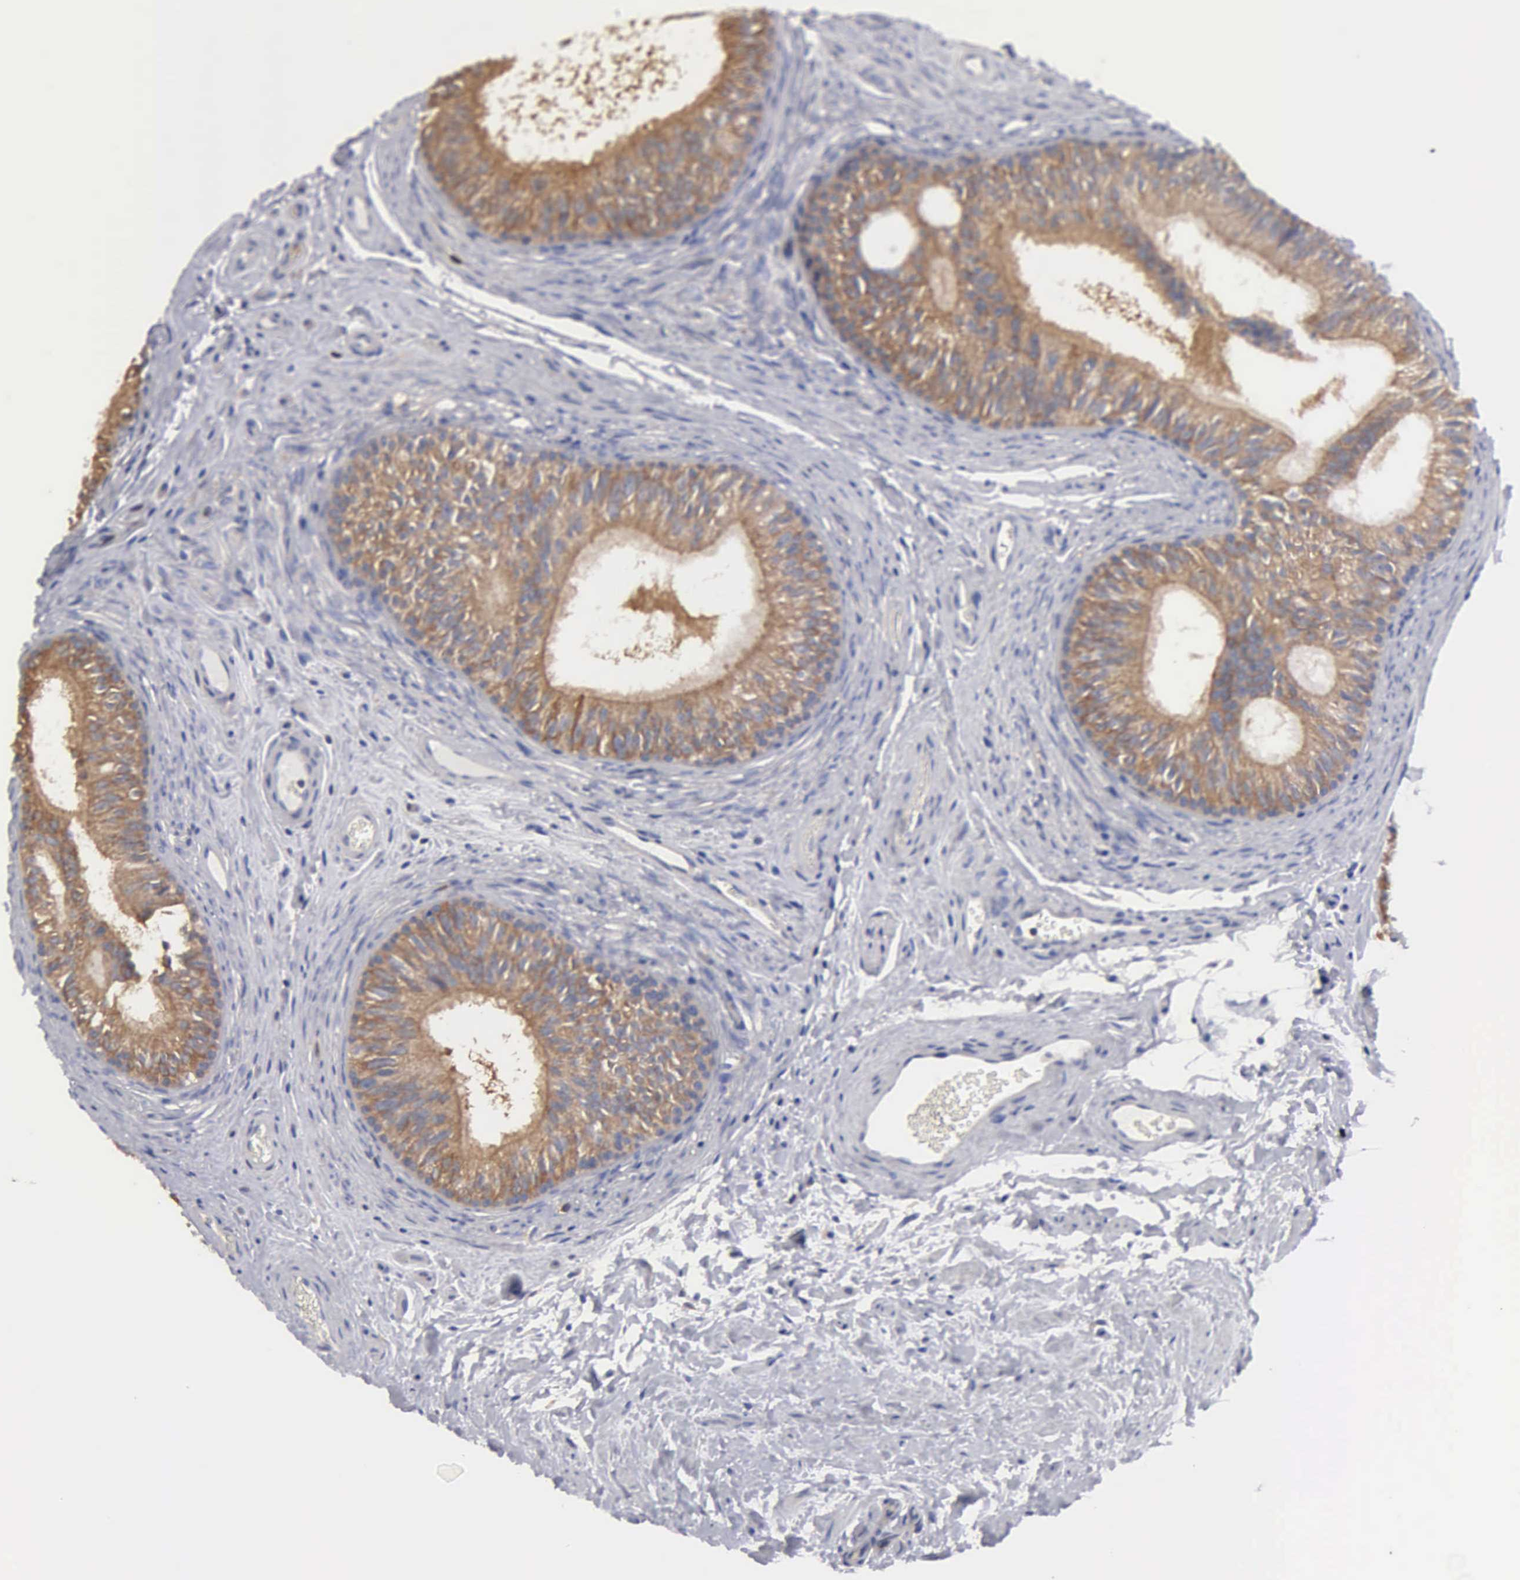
{"staining": {"intensity": "moderate", "quantity": ">75%", "location": "cytoplasmic/membranous"}, "tissue": "epididymis", "cell_type": "Glandular cells", "image_type": "normal", "snomed": [{"axis": "morphology", "description": "Normal tissue, NOS"}, {"axis": "topography", "description": "Epididymis"}], "caption": "Immunohistochemistry photomicrograph of benign epididymis: epididymis stained using IHC shows medium levels of moderate protein expression localized specifically in the cytoplasmic/membranous of glandular cells, appearing as a cytoplasmic/membranous brown color.", "gene": "G6PD", "patient": {"sex": "male", "age": 32}}